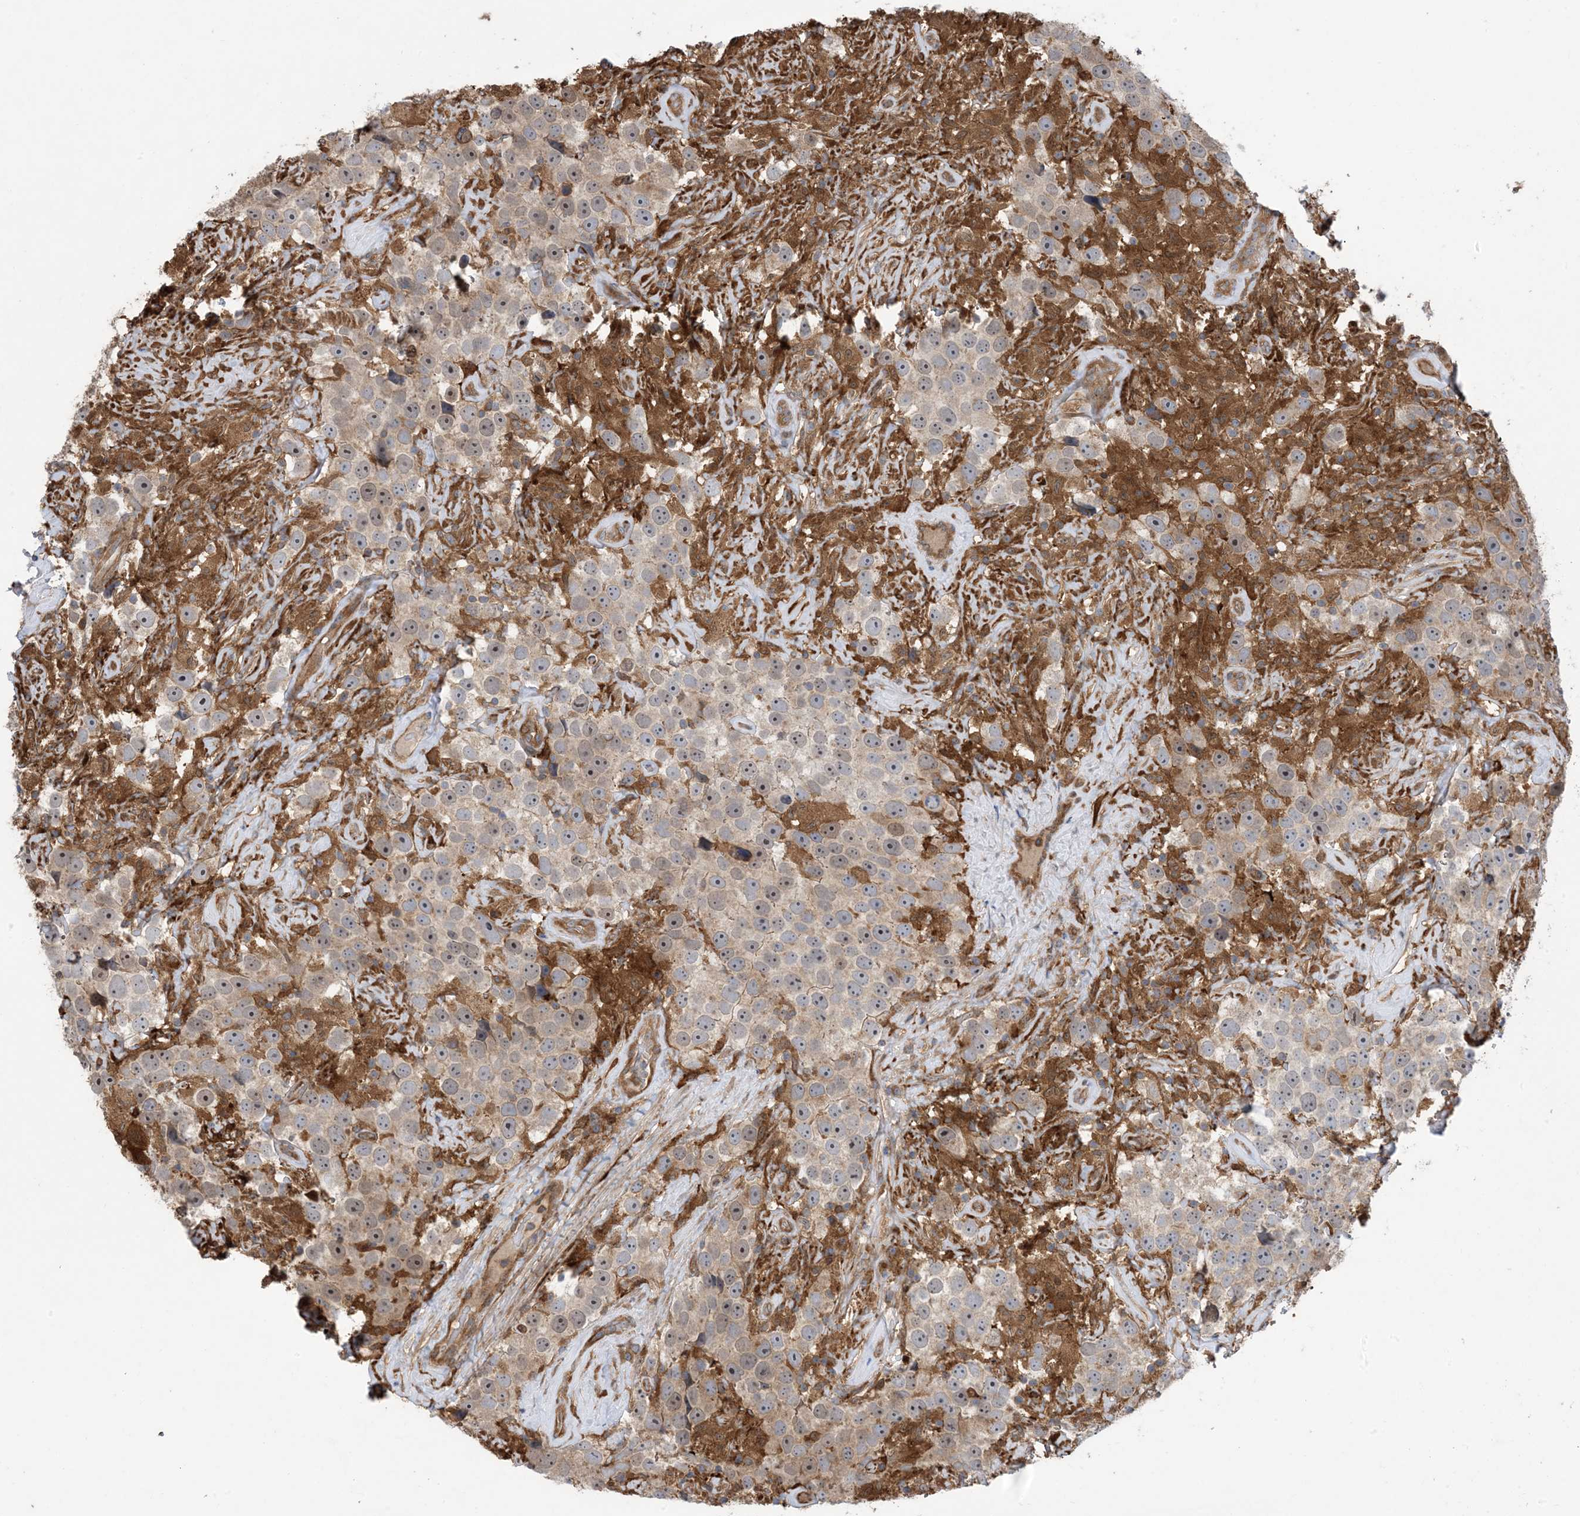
{"staining": {"intensity": "weak", "quantity": "25%-75%", "location": "cytoplasmic/membranous"}, "tissue": "testis cancer", "cell_type": "Tumor cells", "image_type": "cancer", "snomed": [{"axis": "morphology", "description": "Seminoma, NOS"}, {"axis": "topography", "description": "Testis"}], "caption": "This micrograph demonstrates seminoma (testis) stained with immunohistochemistry (IHC) to label a protein in brown. The cytoplasmic/membranous of tumor cells show weak positivity for the protein. Nuclei are counter-stained blue.", "gene": "HS1BP3", "patient": {"sex": "male", "age": 49}}